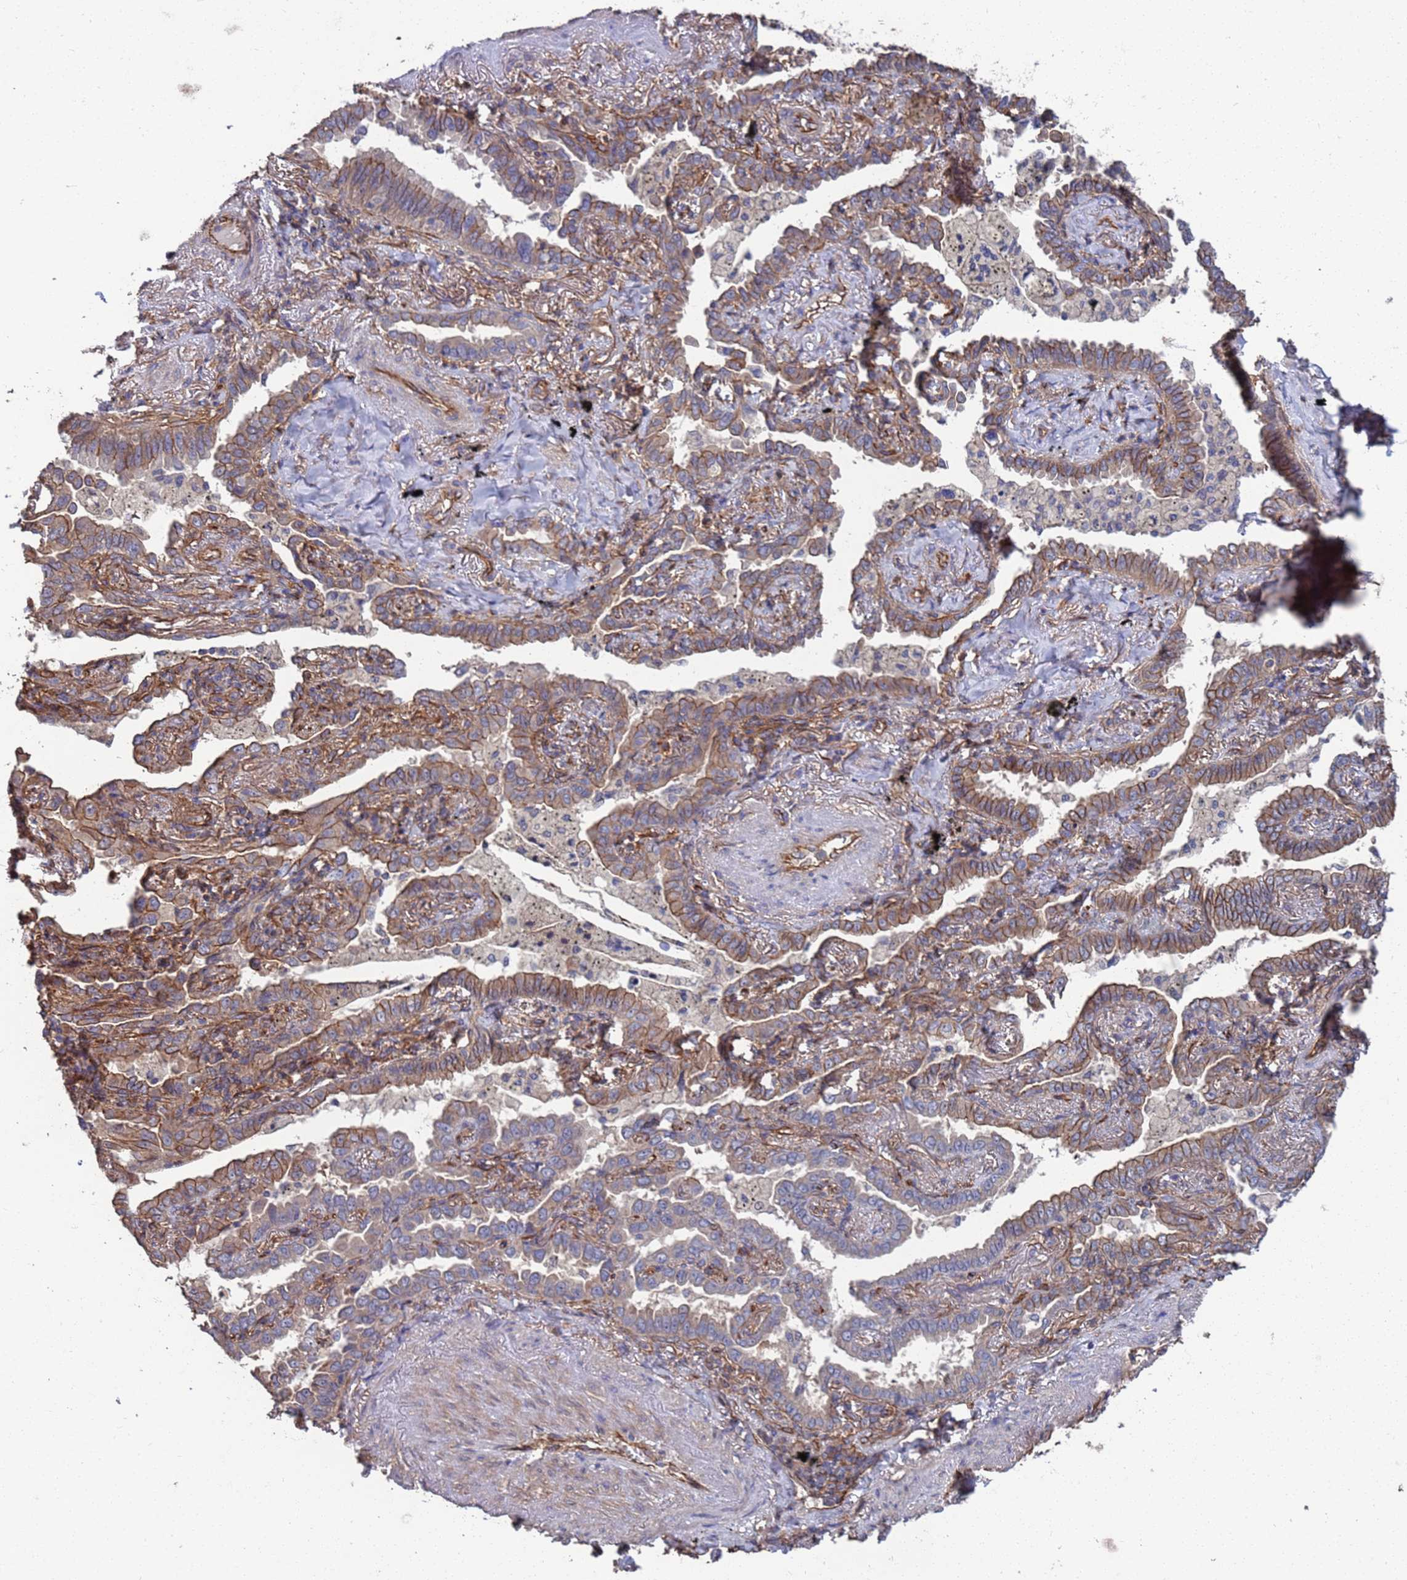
{"staining": {"intensity": "moderate", "quantity": "25%-75%", "location": "cytoplasmic/membranous"}, "tissue": "lung cancer", "cell_type": "Tumor cells", "image_type": "cancer", "snomed": [{"axis": "morphology", "description": "Adenocarcinoma, NOS"}, {"axis": "topography", "description": "Lung"}], "caption": "Approximately 25%-75% of tumor cells in human adenocarcinoma (lung) exhibit moderate cytoplasmic/membranous protein expression as visualized by brown immunohistochemical staining.", "gene": "NDUFAF6", "patient": {"sex": "male", "age": 67}}